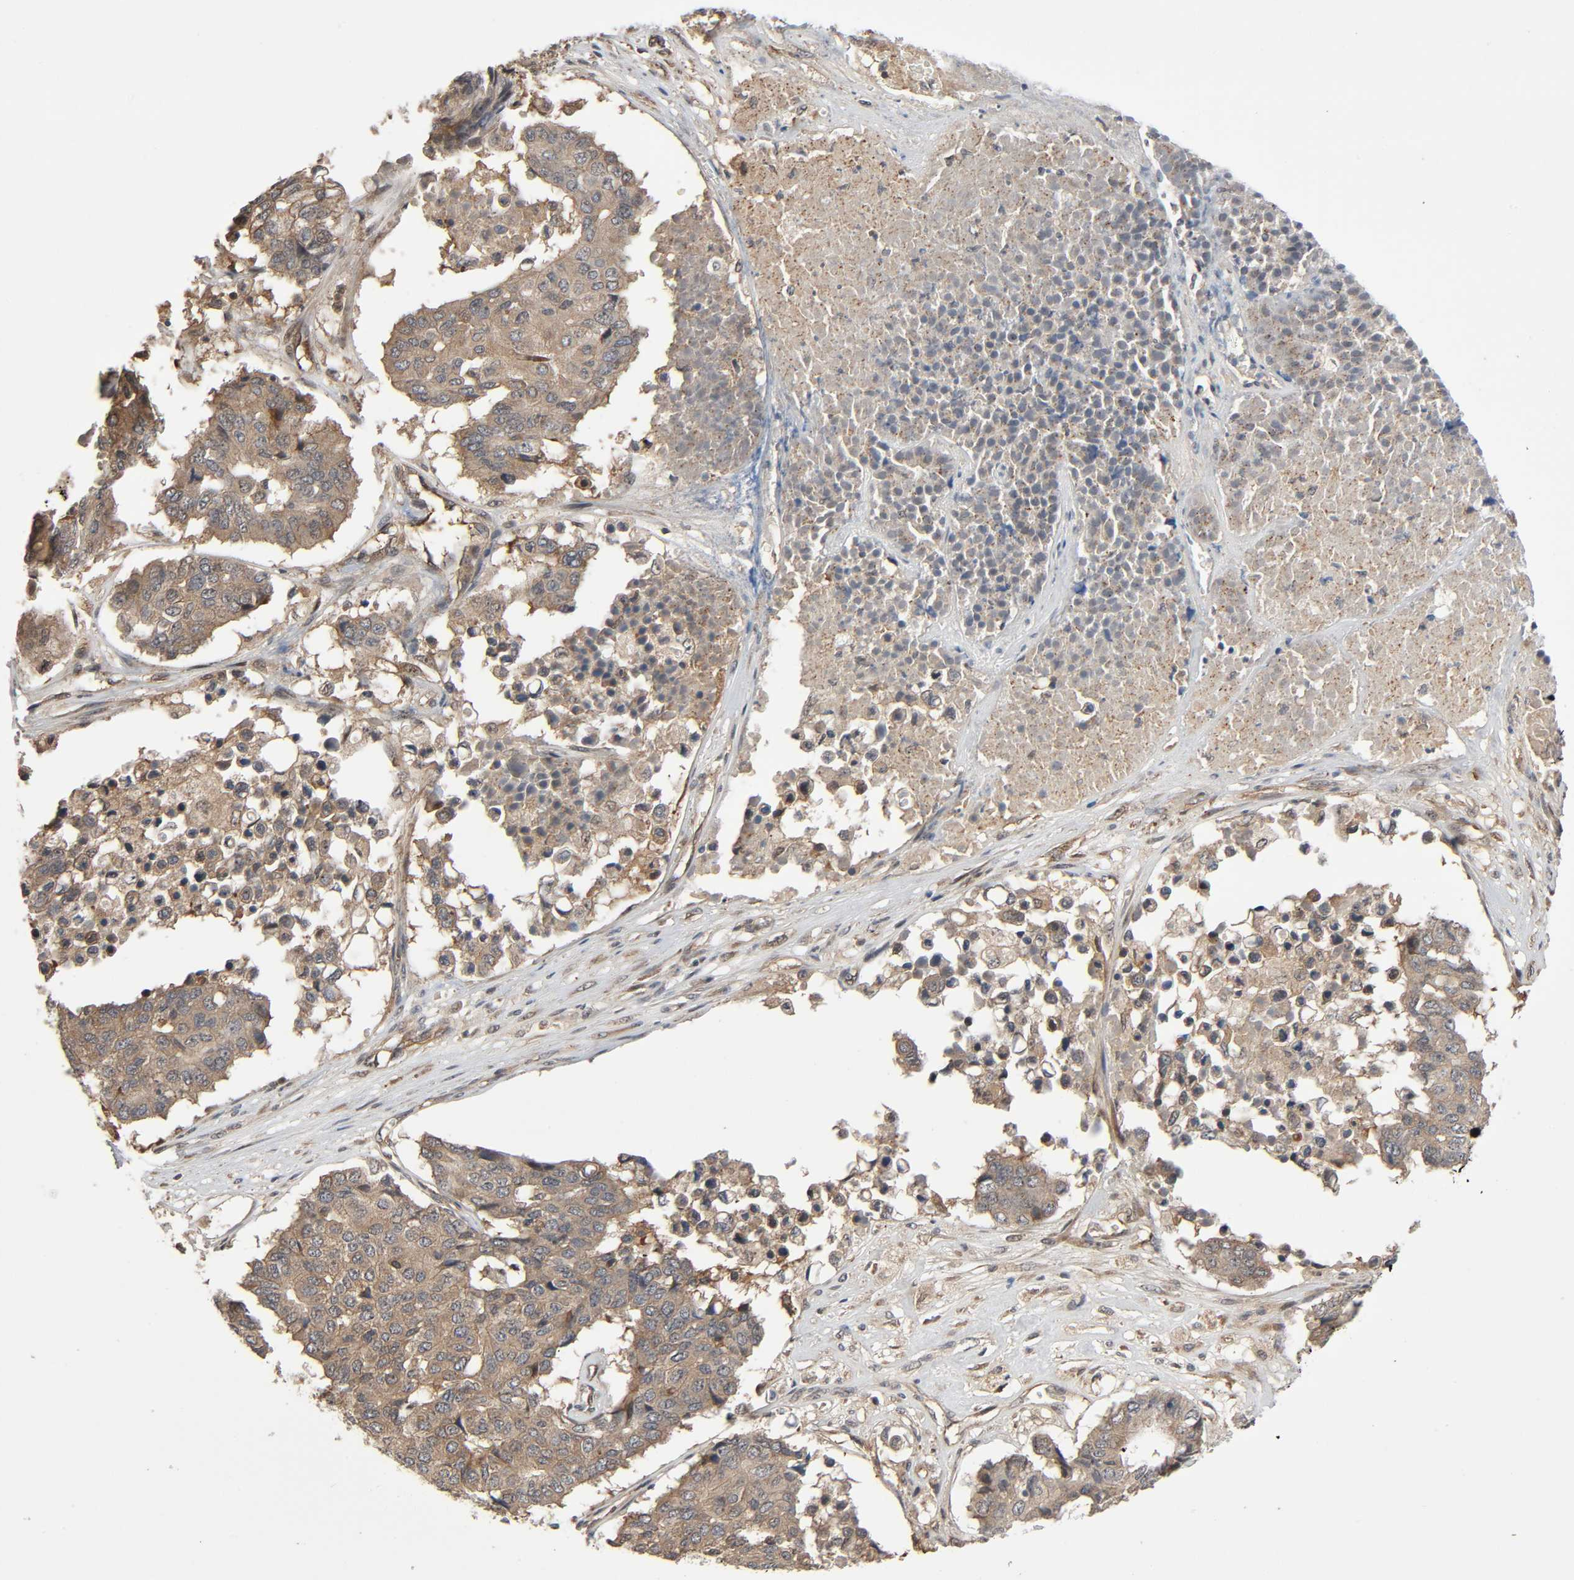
{"staining": {"intensity": "weak", "quantity": ">75%", "location": "cytoplasmic/membranous"}, "tissue": "pancreatic cancer", "cell_type": "Tumor cells", "image_type": "cancer", "snomed": [{"axis": "morphology", "description": "Adenocarcinoma, NOS"}, {"axis": "topography", "description": "Pancreas"}], "caption": "Protein staining of pancreatic cancer tissue reveals weak cytoplasmic/membranous staining in approximately >75% of tumor cells. Using DAB (3,3'-diaminobenzidine) (brown) and hematoxylin (blue) stains, captured at high magnification using brightfield microscopy.", "gene": "PPP2R1B", "patient": {"sex": "male", "age": 50}}